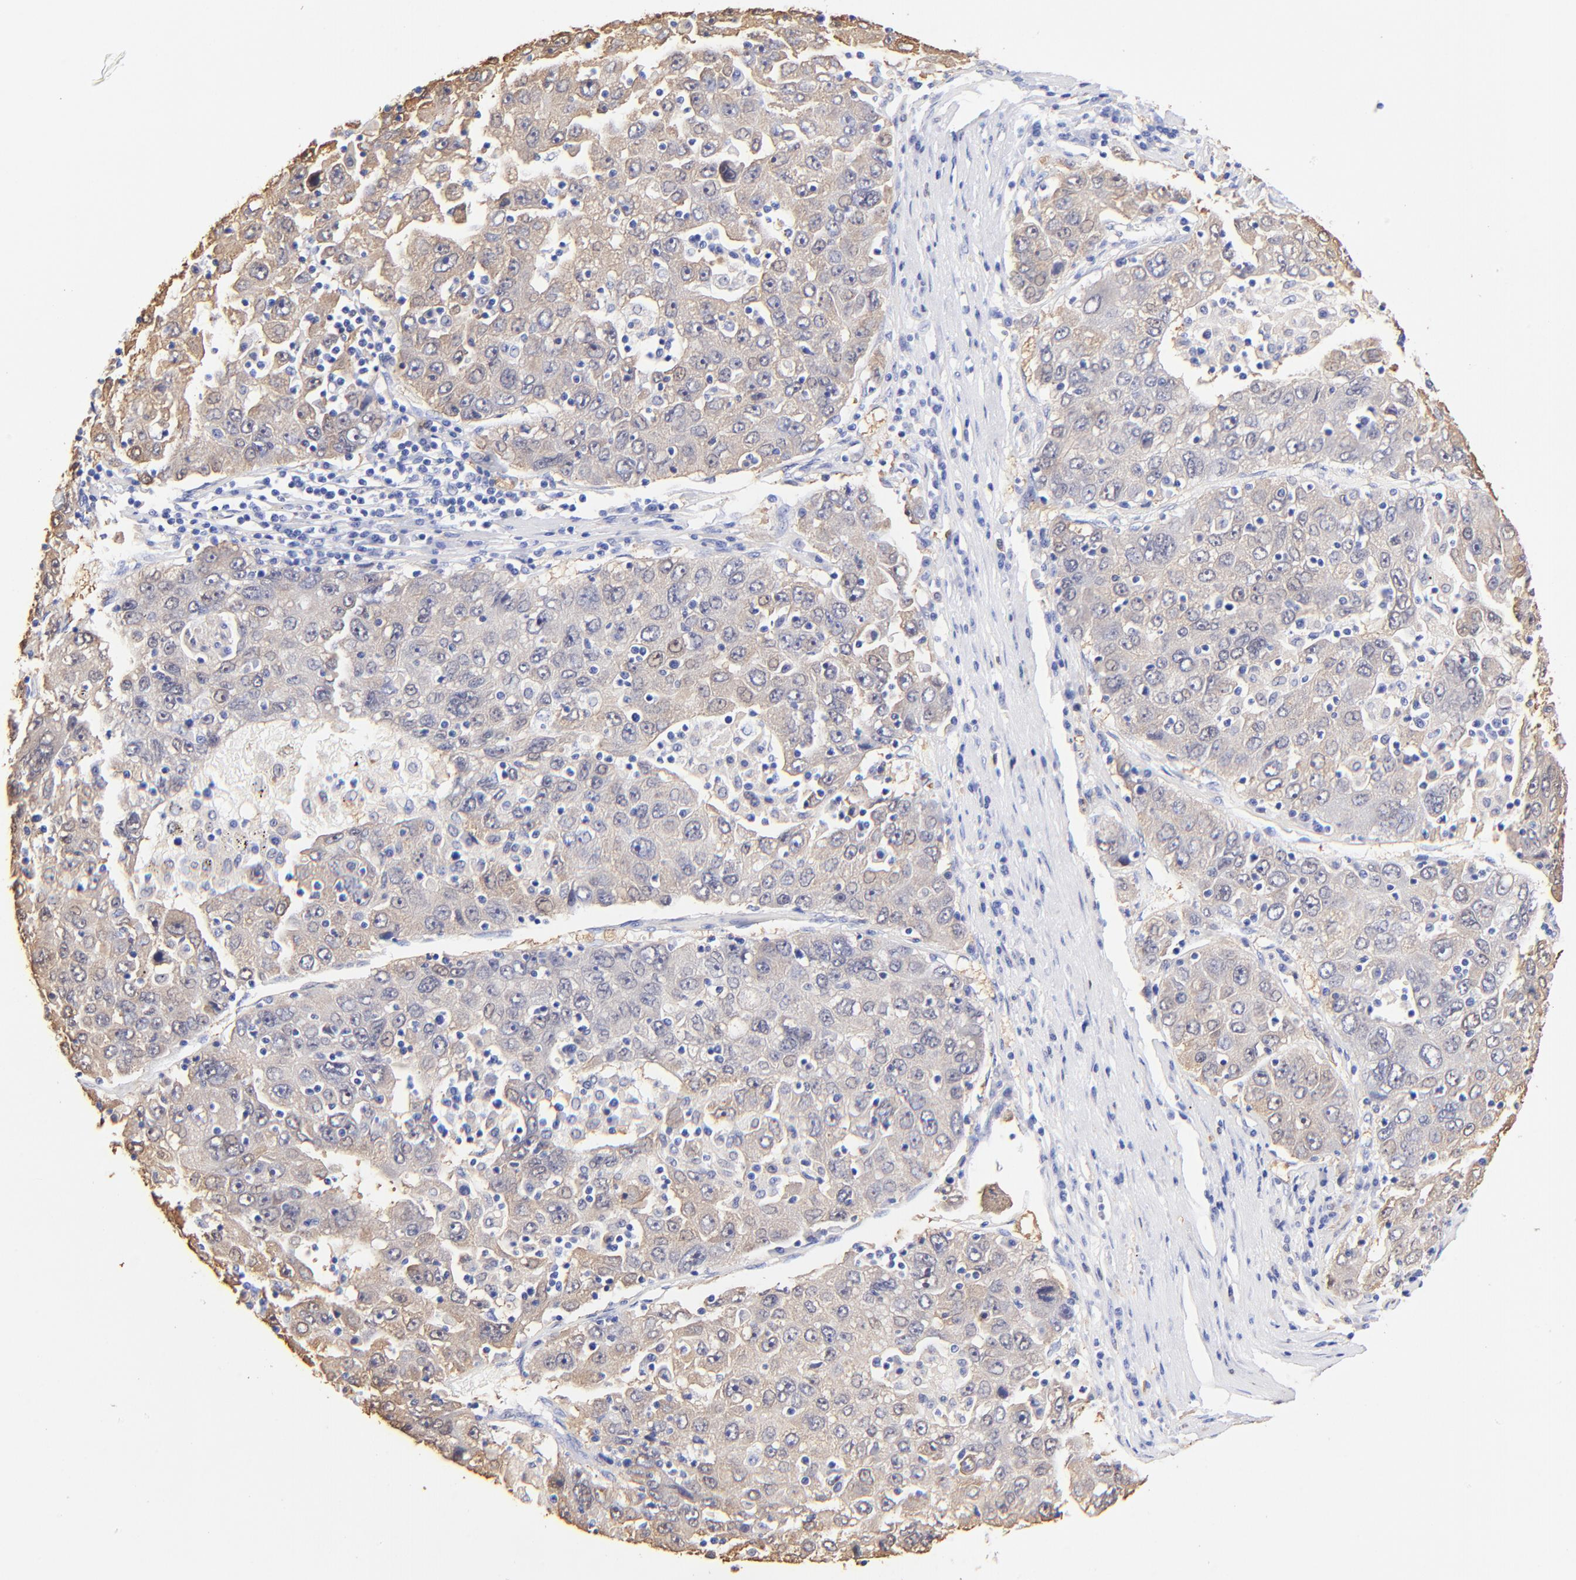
{"staining": {"intensity": "weak", "quantity": ">75%", "location": "cytoplasmic/membranous"}, "tissue": "liver cancer", "cell_type": "Tumor cells", "image_type": "cancer", "snomed": [{"axis": "morphology", "description": "Carcinoma, Hepatocellular, NOS"}, {"axis": "topography", "description": "Liver"}], "caption": "Tumor cells exhibit low levels of weak cytoplasmic/membranous expression in approximately >75% of cells in human liver hepatocellular carcinoma. (IHC, brightfield microscopy, high magnification).", "gene": "ALDH1A1", "patient": {"sex": "male", "age": 49}}